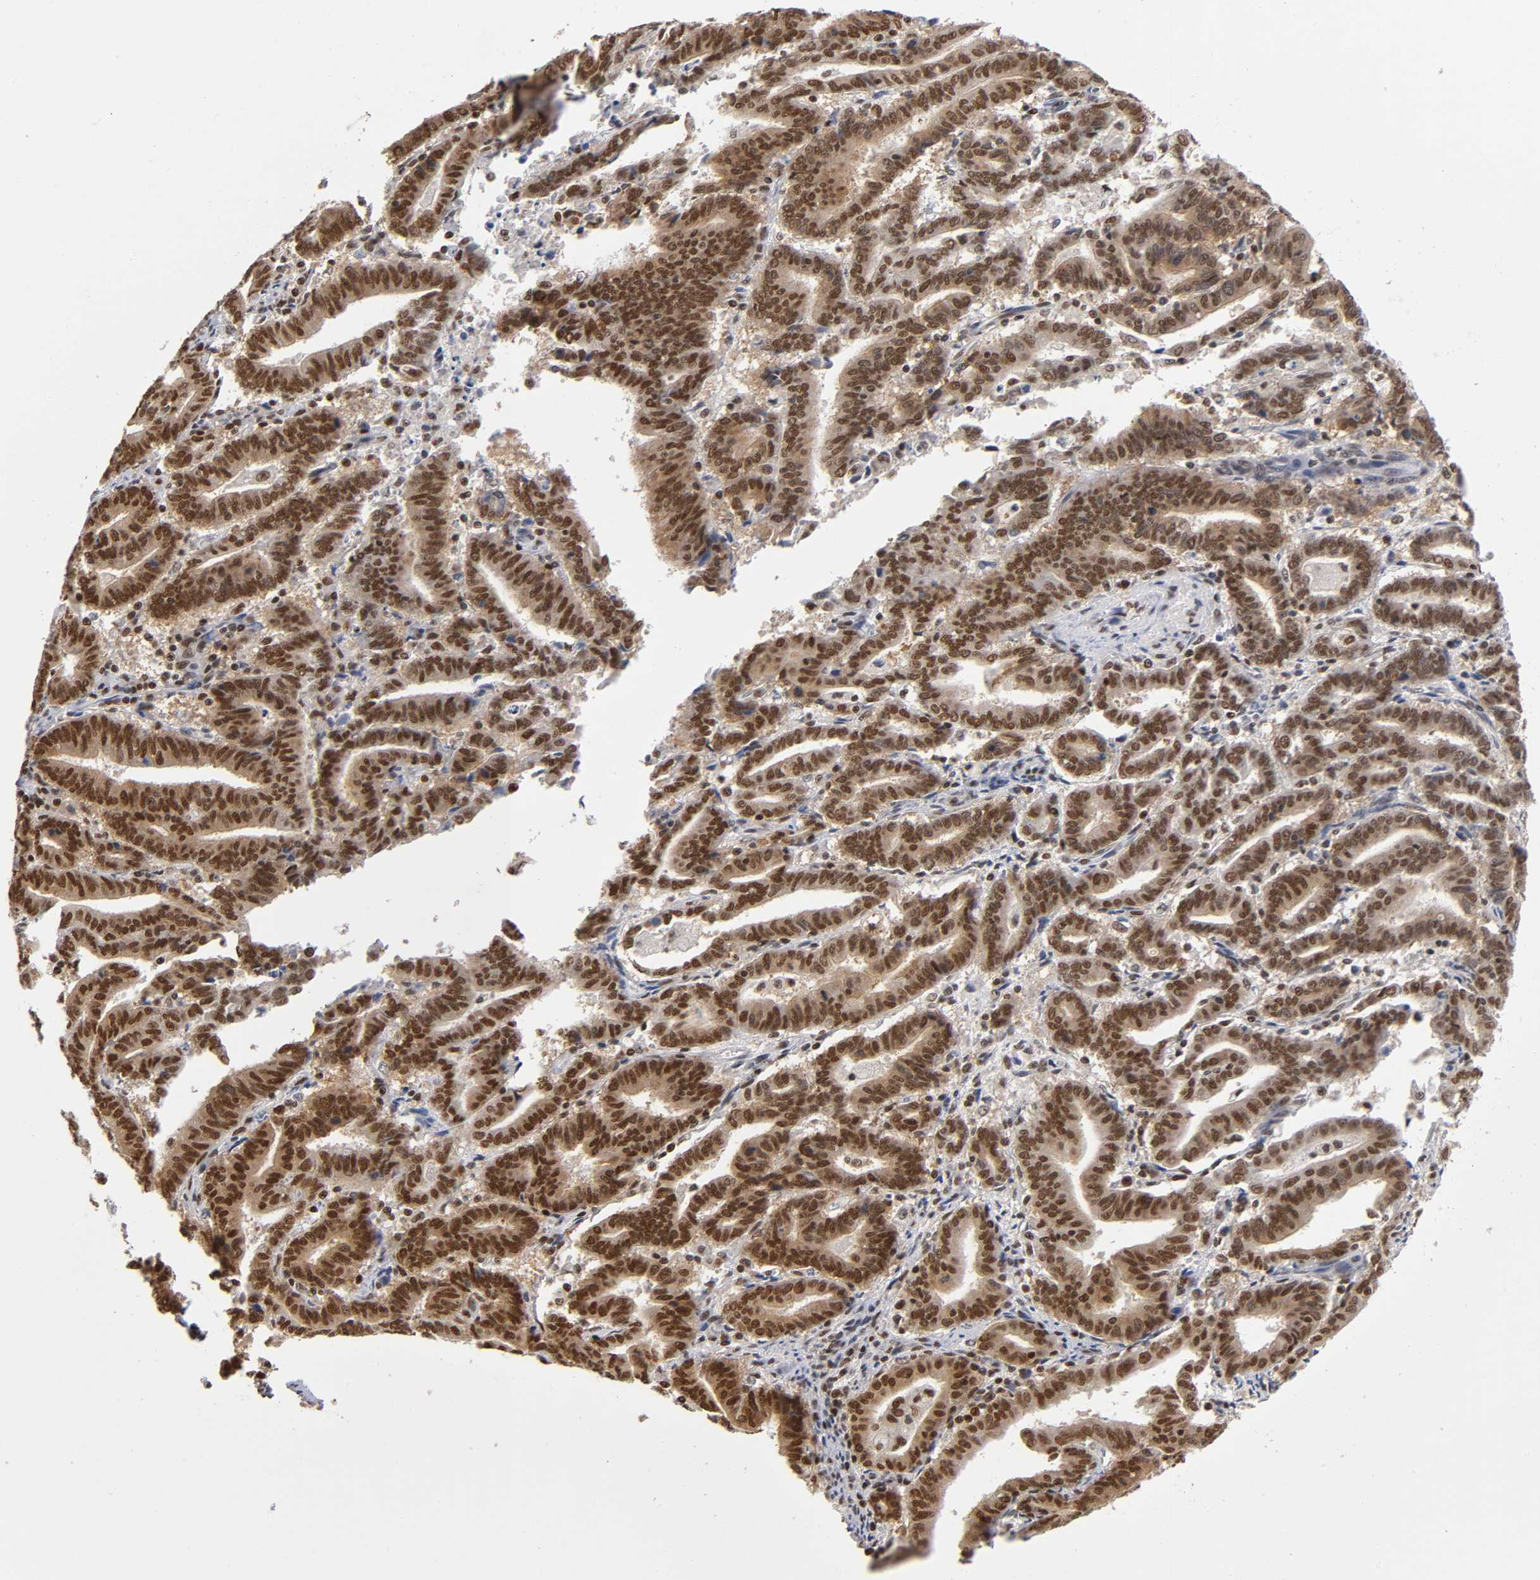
{"staining": {"intensity": "strong", "quantity": ">75%", "location": "nuclear"}, "tissue": "endometrial cancer", "cell_type": "Tumor cells", "image_type": "cancer", "snomed": [{"axis": "morphology", "description": "Adenocarcinoma, NOS"}, {"axis": "topography", "description": "Uterus"}], "caption": "Protein positivity by immunohistochemistry shows strong nuclear positivity in approximately >75% of tumor cells in endometrial adenocarcinoma.", "gene": "ILKAP", "patient": {"sex": "female", "age": 83}}